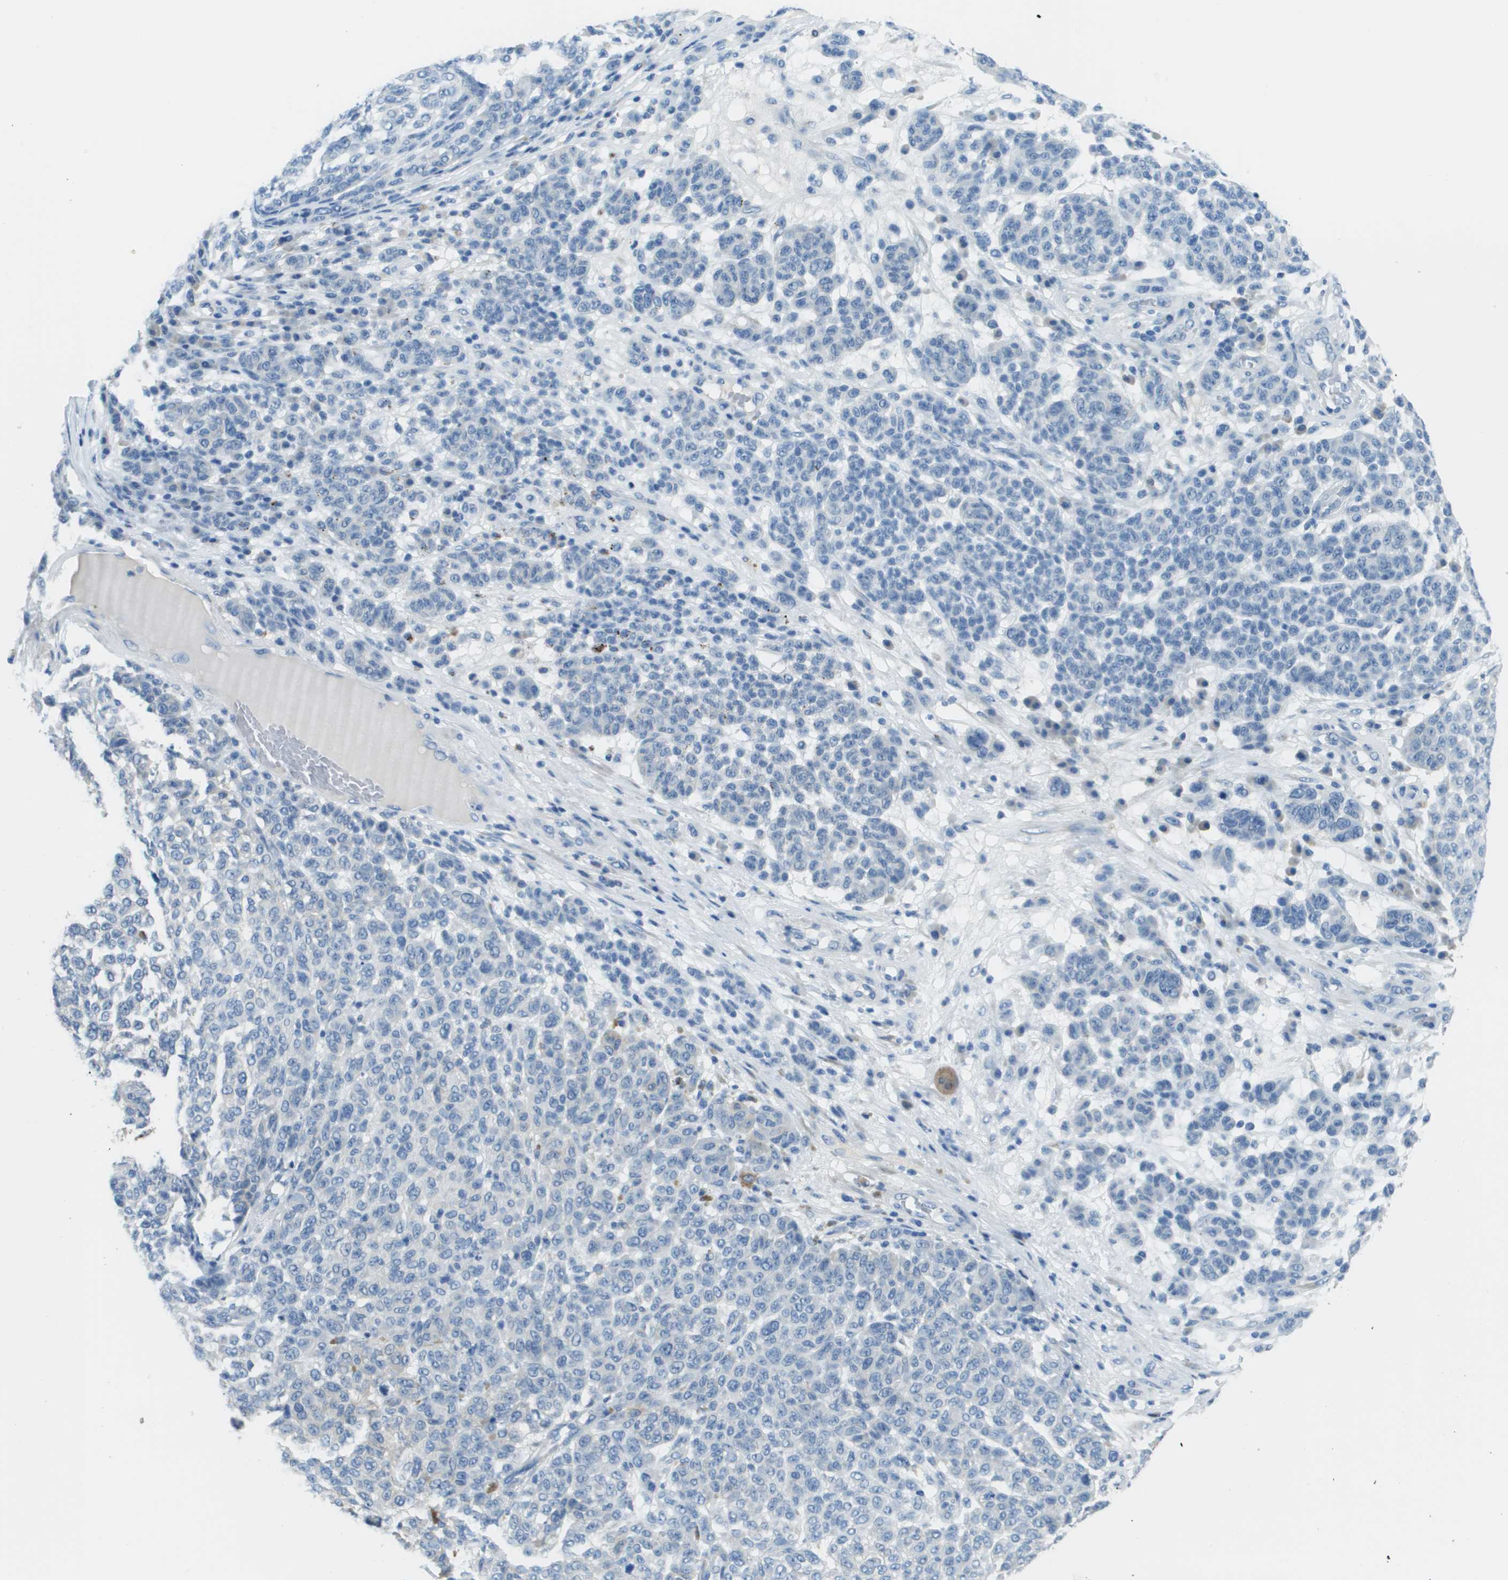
{"staining": {"intensity": "negative", "quantity": "none", "location": "none"}, "tissue": "melanoma", "cell_type": "Tumor cells", "image_type": "cancer", "snomed": [{"axis": "morphology", "description": "Malignant melanoma, NOS"}, {"axis": "topography", "description": "Skin"}], "caption": "Immunohistochemistry image of human melanoma stained for a protein (brown), which demonstrates no positivity in tumor cells.", "gene": "PTGDR2", "patient": {"sex": "male", "age": 59}}